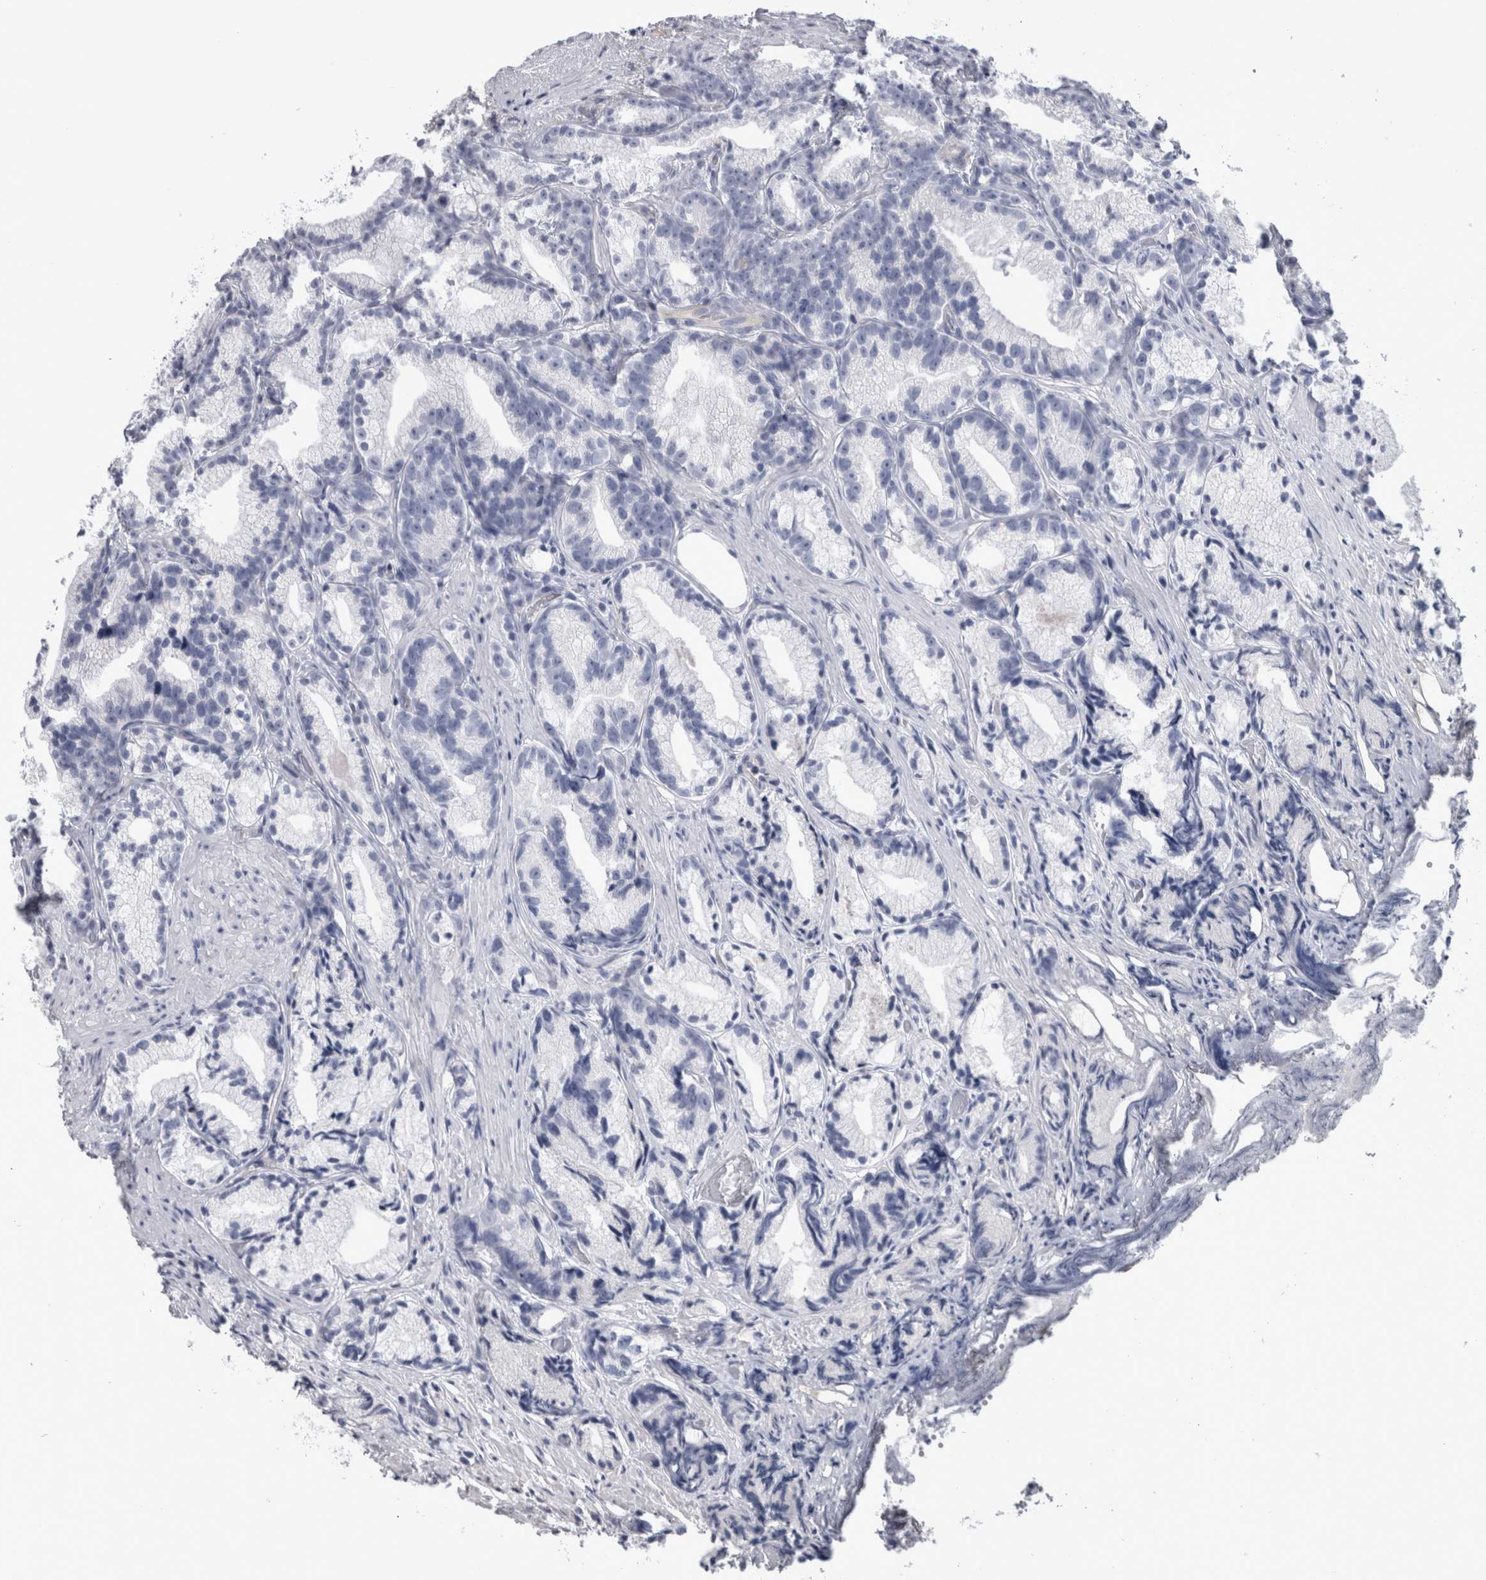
{"staining": {"intensity": "negative", "quantity": "none", "location": "none"}, "tissue": "prostate cancer", "cell_type": "Tumor cells", "image_type": "cancer", "snomed": [{"axis": "morphology", "description": "Adenocarcinoma, Low grade"}, {"axis": "topography", "description": "Prostate"}], "caption": "This is an immunohistochemistry image of prostate cancer (adenocarcinoma (low-grade)). There is no expression in tumor cells.", "gene": "PAX5", "patient": {"sex": "male", "age": 89}}